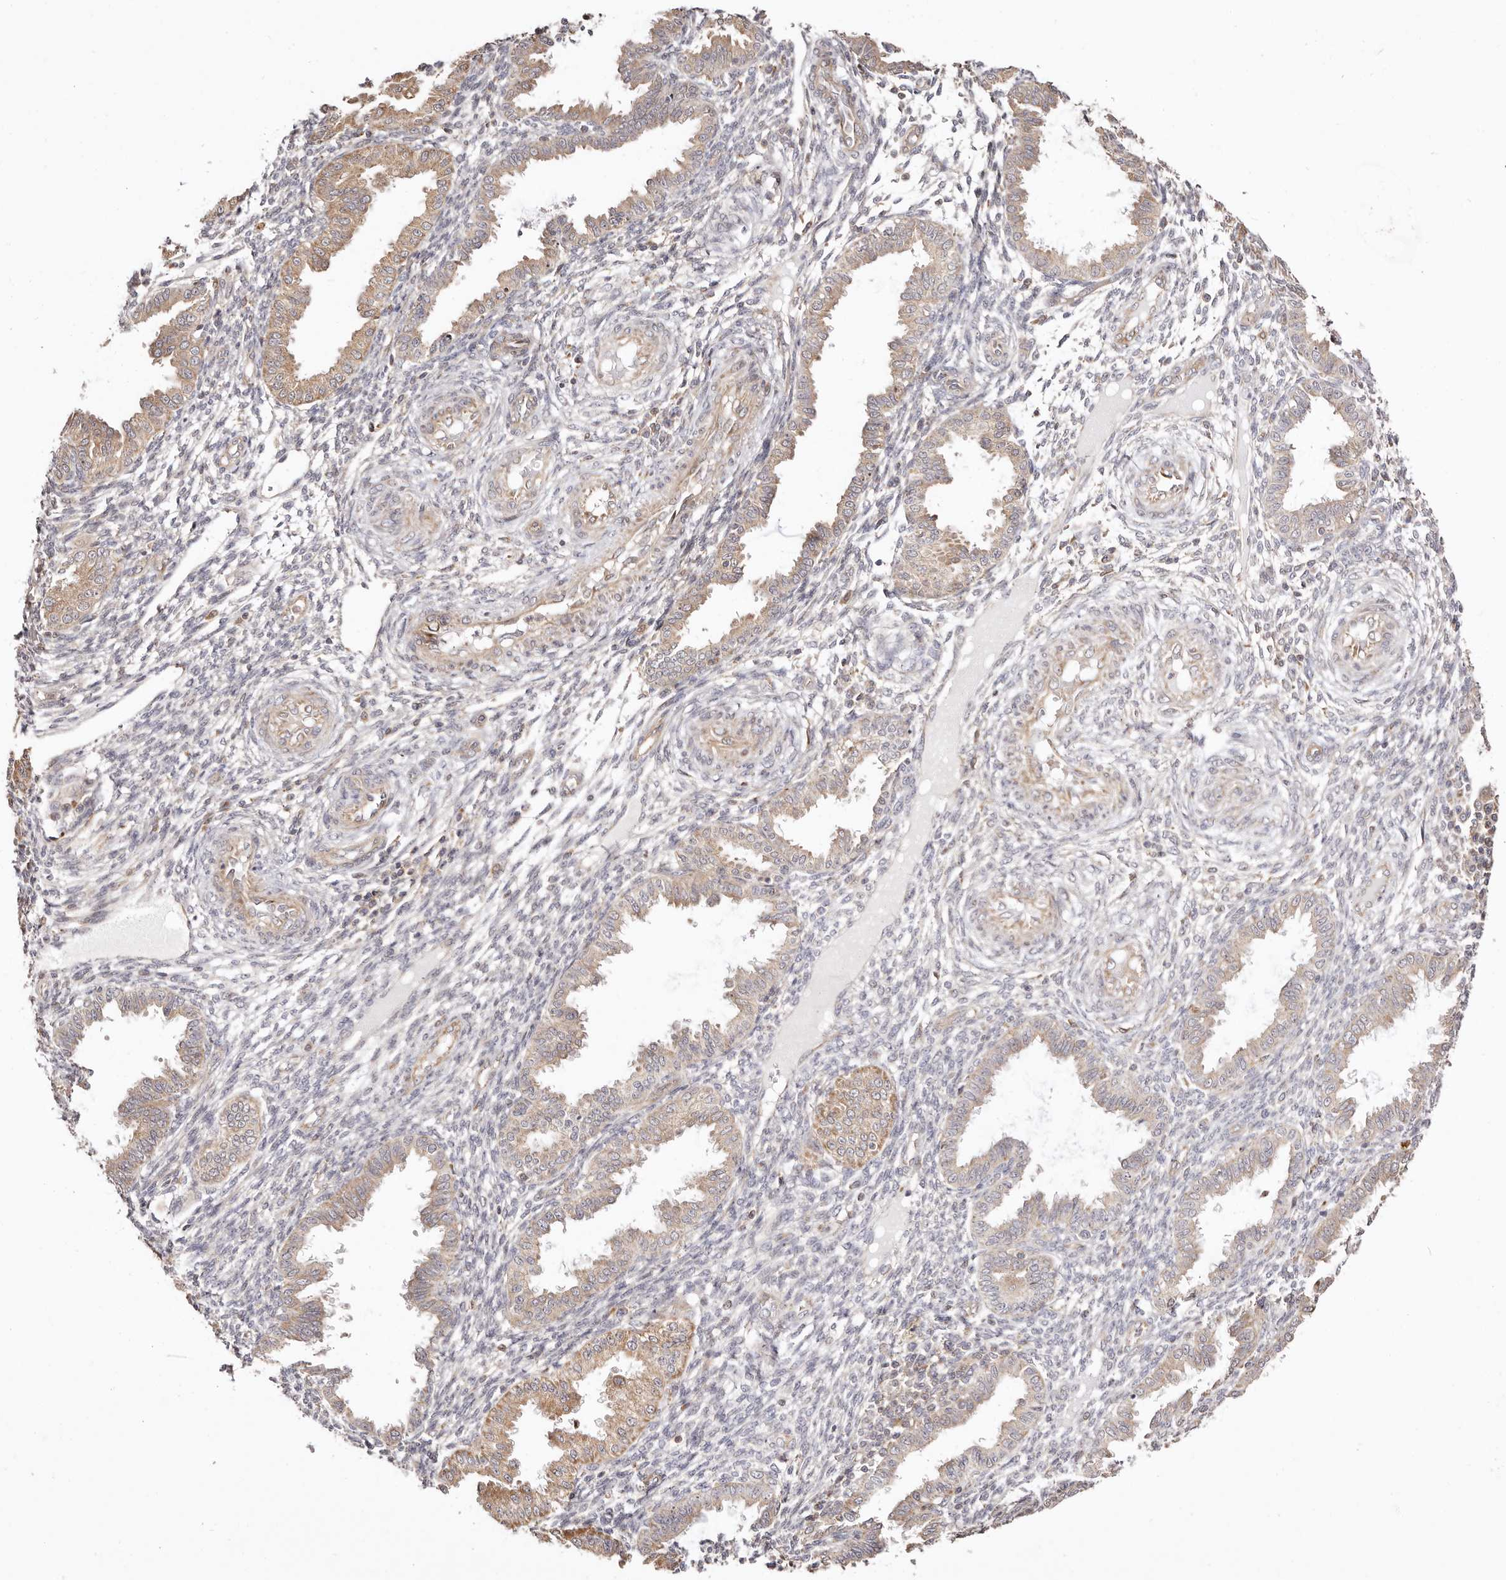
{"staining": {"intensity": "weak", "quantity": "25%-75%", "location": "cytoplasmic/membranous"}, "tissue": "endometrium", "cell_type": "Cells in endometrial stroma", "image_type": "normal", "snomed": [{"axis": "morphology", "description": "Normal tissue, NOS"}, {"axis": "topography", "description": "Endometrium"}], "caption": "About 25%-75% of cells in endometrial stroma in benign endometrium display weak cytoplasmic/membranous protein expression as visualized by brown immunohistochemical staining.", "gene": "MAPK1", "patient": {"sex": "female", "age": 33}}